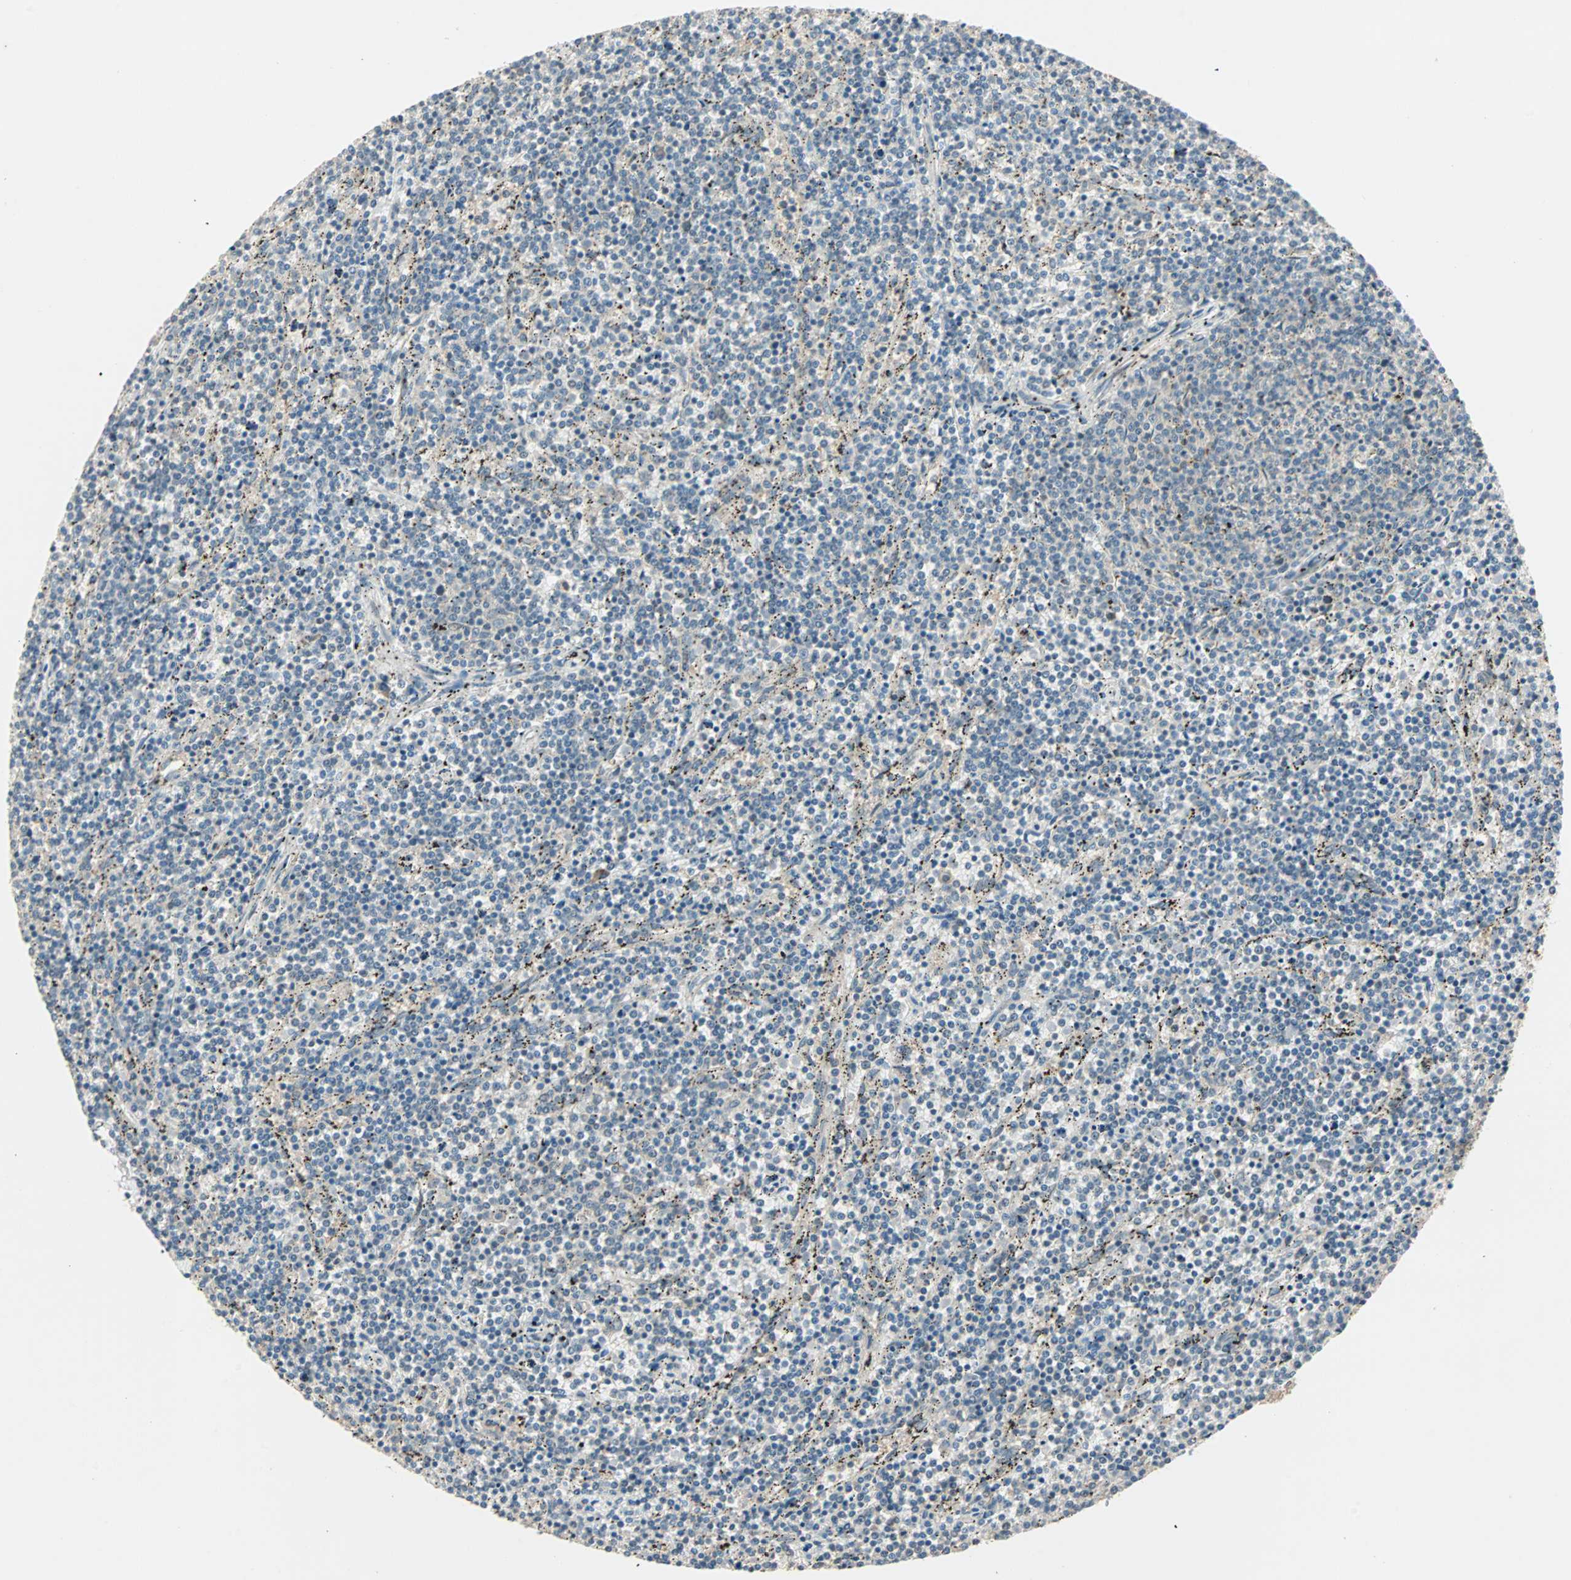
{"staining": {"intensity": "negative", "quantity": "none", "location": "none"}, "tissue": "lymphoma", "cell_type": "Tumor cells", "image_type": "cancer", "snomed": [{"axis": "morphology", "description": "Malignant lymphoma, non-Hodgkin's type, Low grade"}, {"axis": "topography", "description": "Spleen"}], "caption": "Protein analysis of malignant lymphoma, non-Hodgkin's type (low-grade) displays no significant staining in tumor cells. The staining was performed using DAB to visualize the protein expression in brown, while the nuclei were stained in blue with hematoxylin (Magnification: 20x).", "gene": "TTF2", "patient": {"sex": "female", "age": 50}}